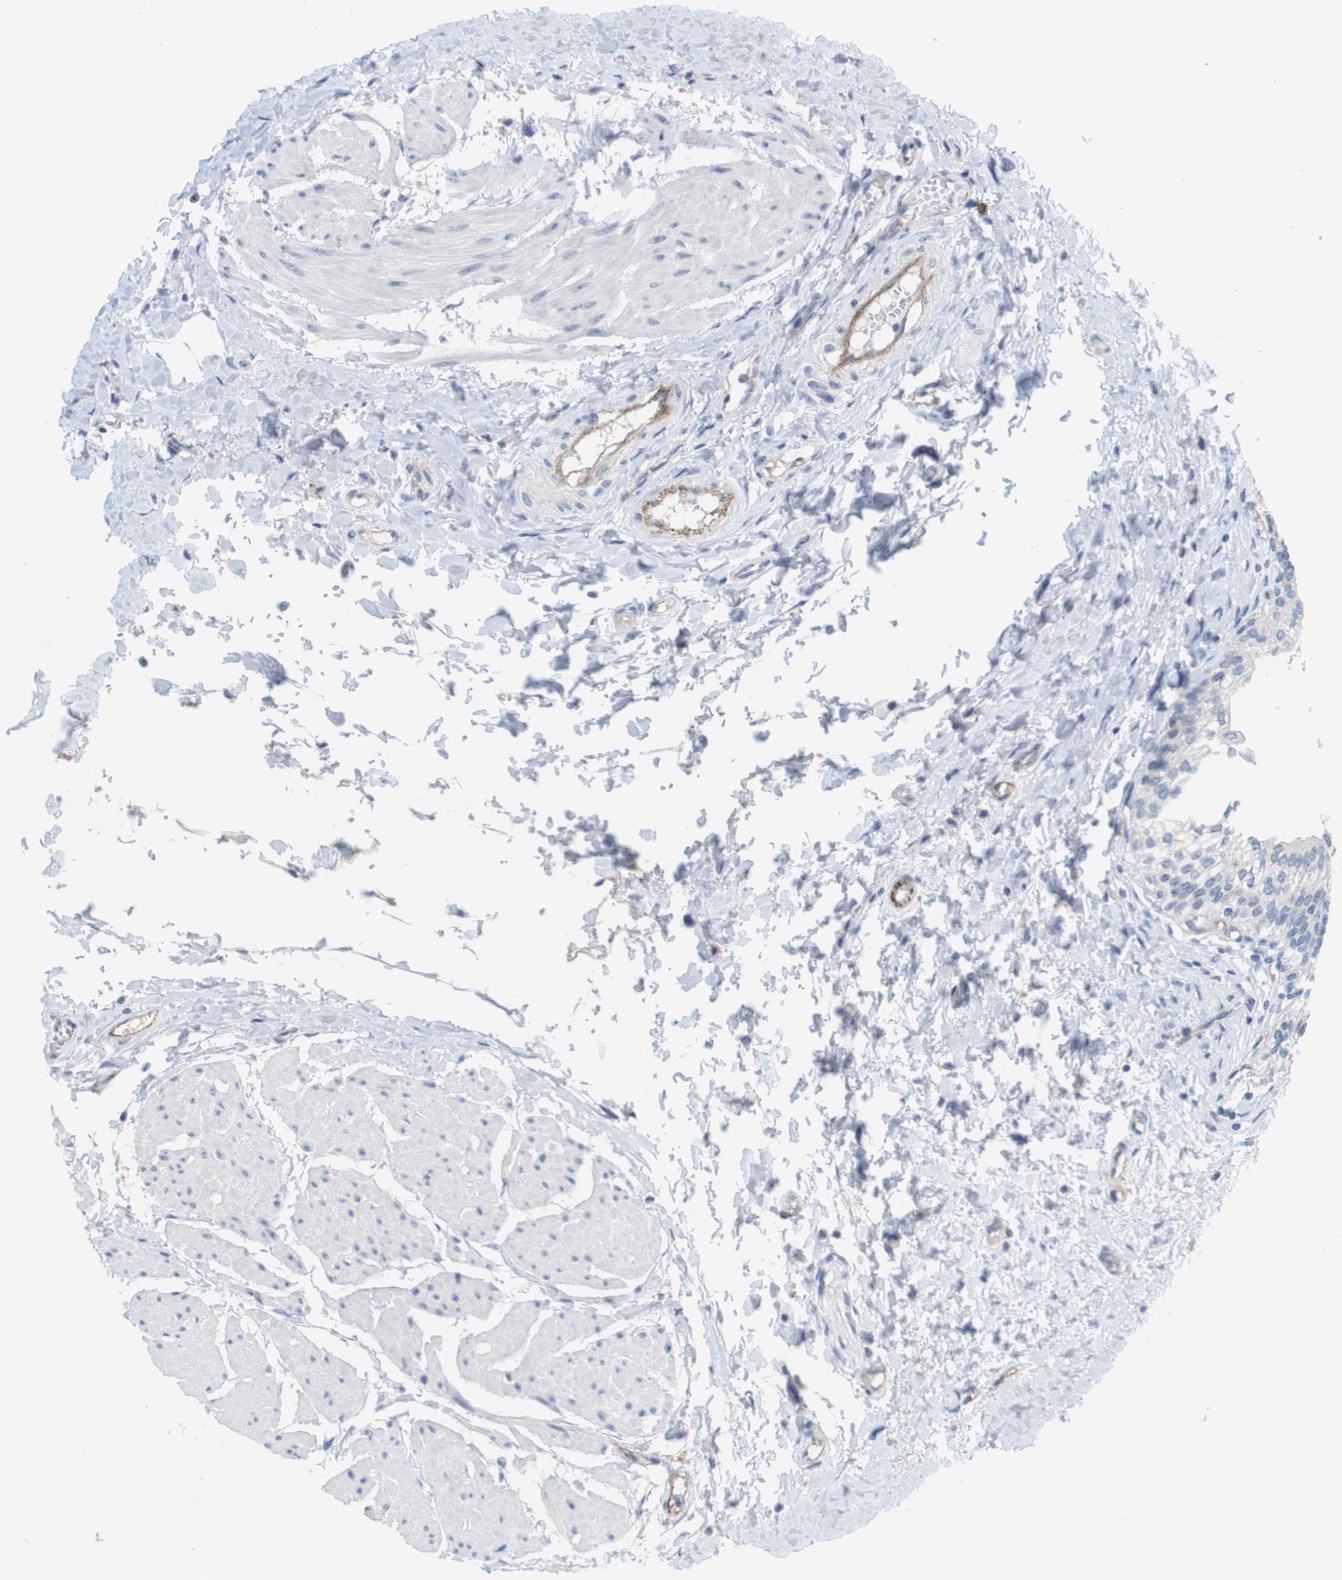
{"staining": {"intensity": "negative", "quantity": "none", "location": "none"}, "tissue": "urinary bladder", "cell_type": "Urothelial cells", "image_type": "normal", "snomed": [{"axis": "morphology", "description": "Normal tissue, NOS"}, {"axis": "topography", "description": "Urinary bladder"}], "caption": "Urothelial cells are negative for brown protein staining in normal urinary bladder. Nuclei are stained in blue.", "gene": "ANGPT2", "patient": {"sex": "male", "age": 55}}